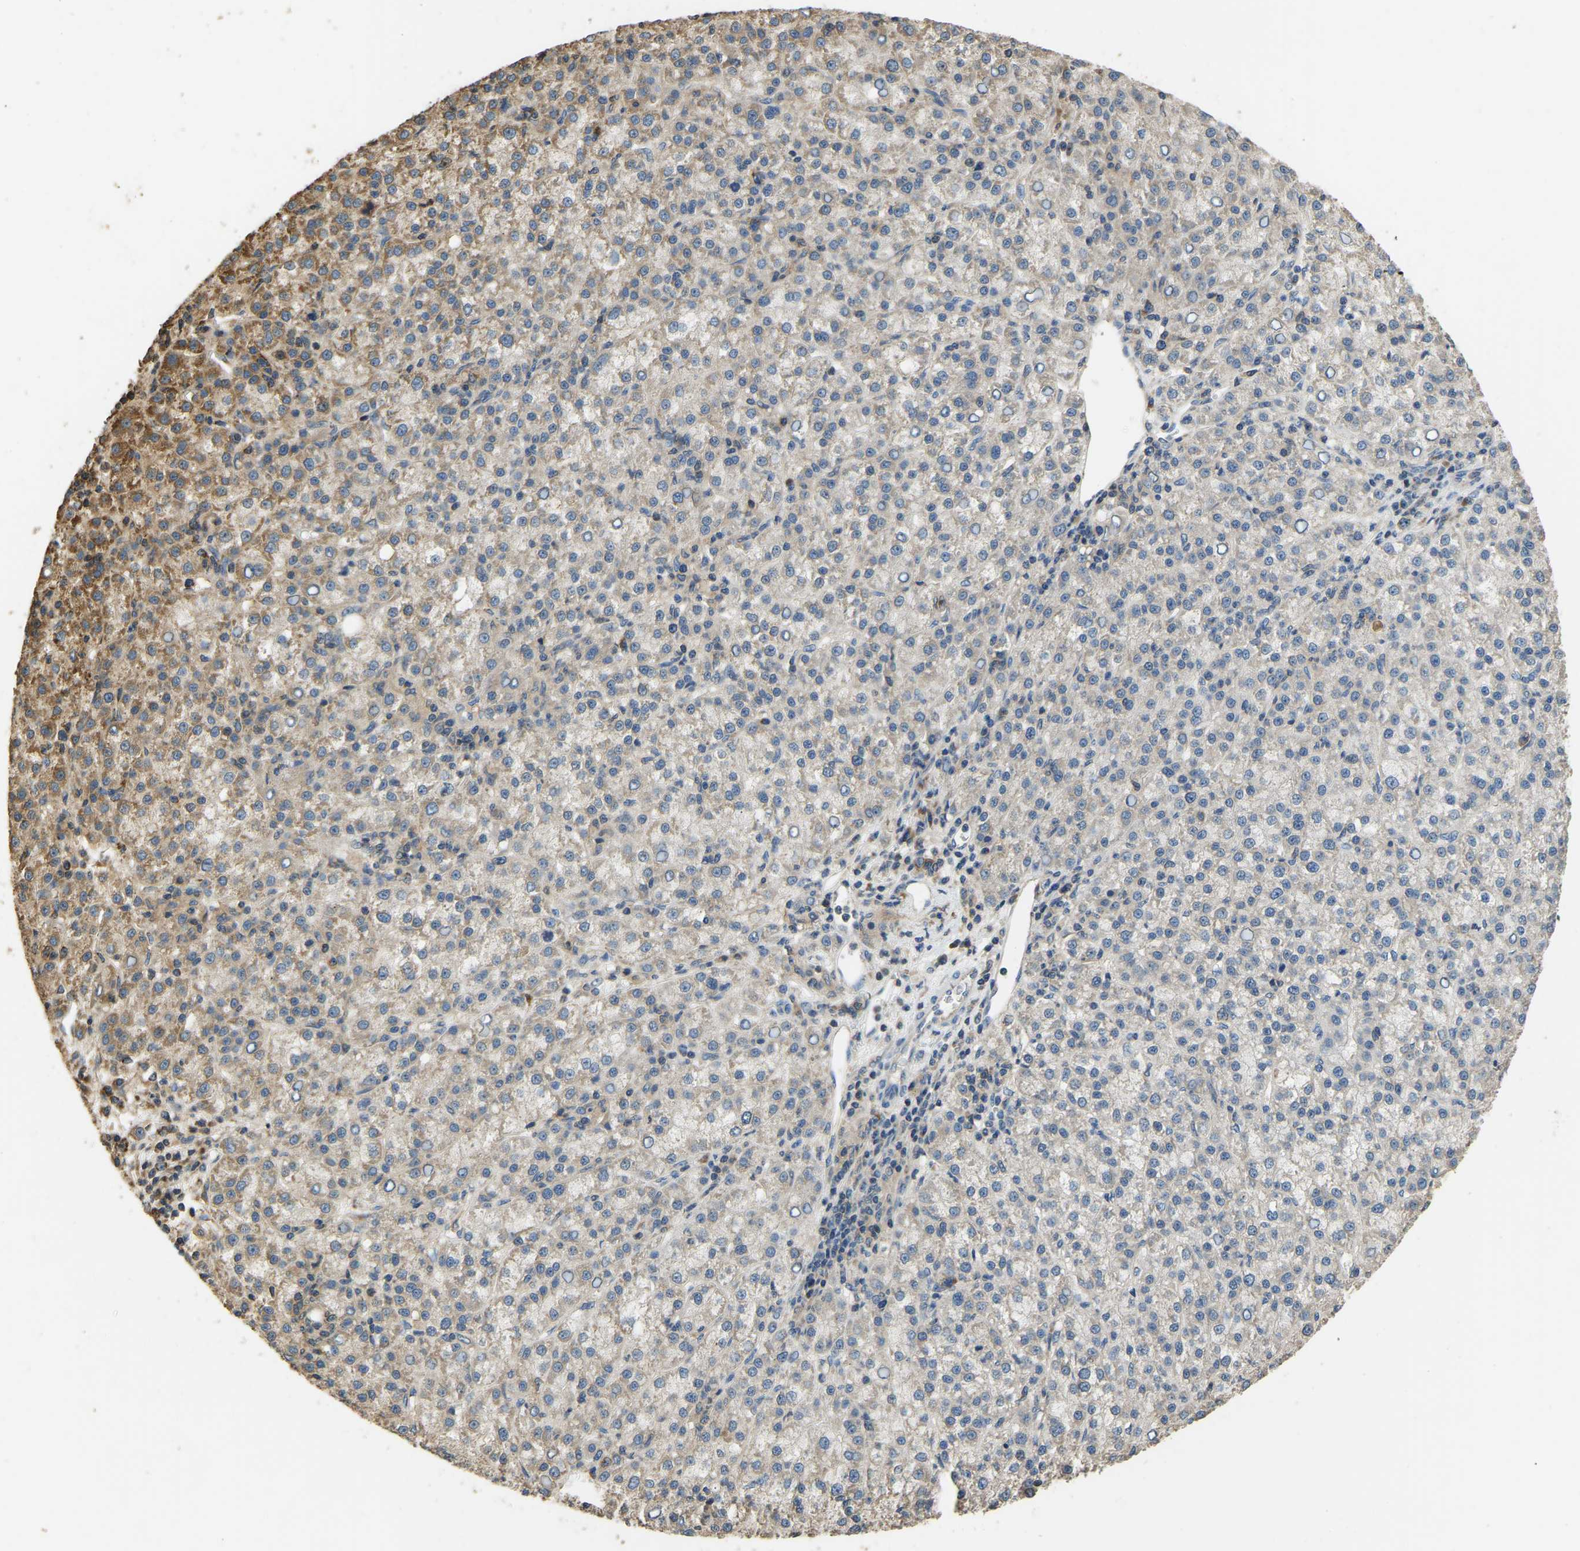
{"staining": {"intensity": "moderate", "quantity": "<25%", "location": "cytoplasmic/membranous"}, "tissue": "liver cancer", "cell_type": "Tumor cells", "image_type": "cancer", "snomed": [{"axis": "morphology", "description": "Carcinoma, Hepatocellular, NOS"}, {"axis": "topography", "description": "Liver"}], "caption": "Liver hepatocellular carcinoma tissue exhibits moderate cytoplasmic/membranous positivity in about <25% of tumor cells", "gene": "TUFM", "patient": {"sex": "female", "age": 58}}